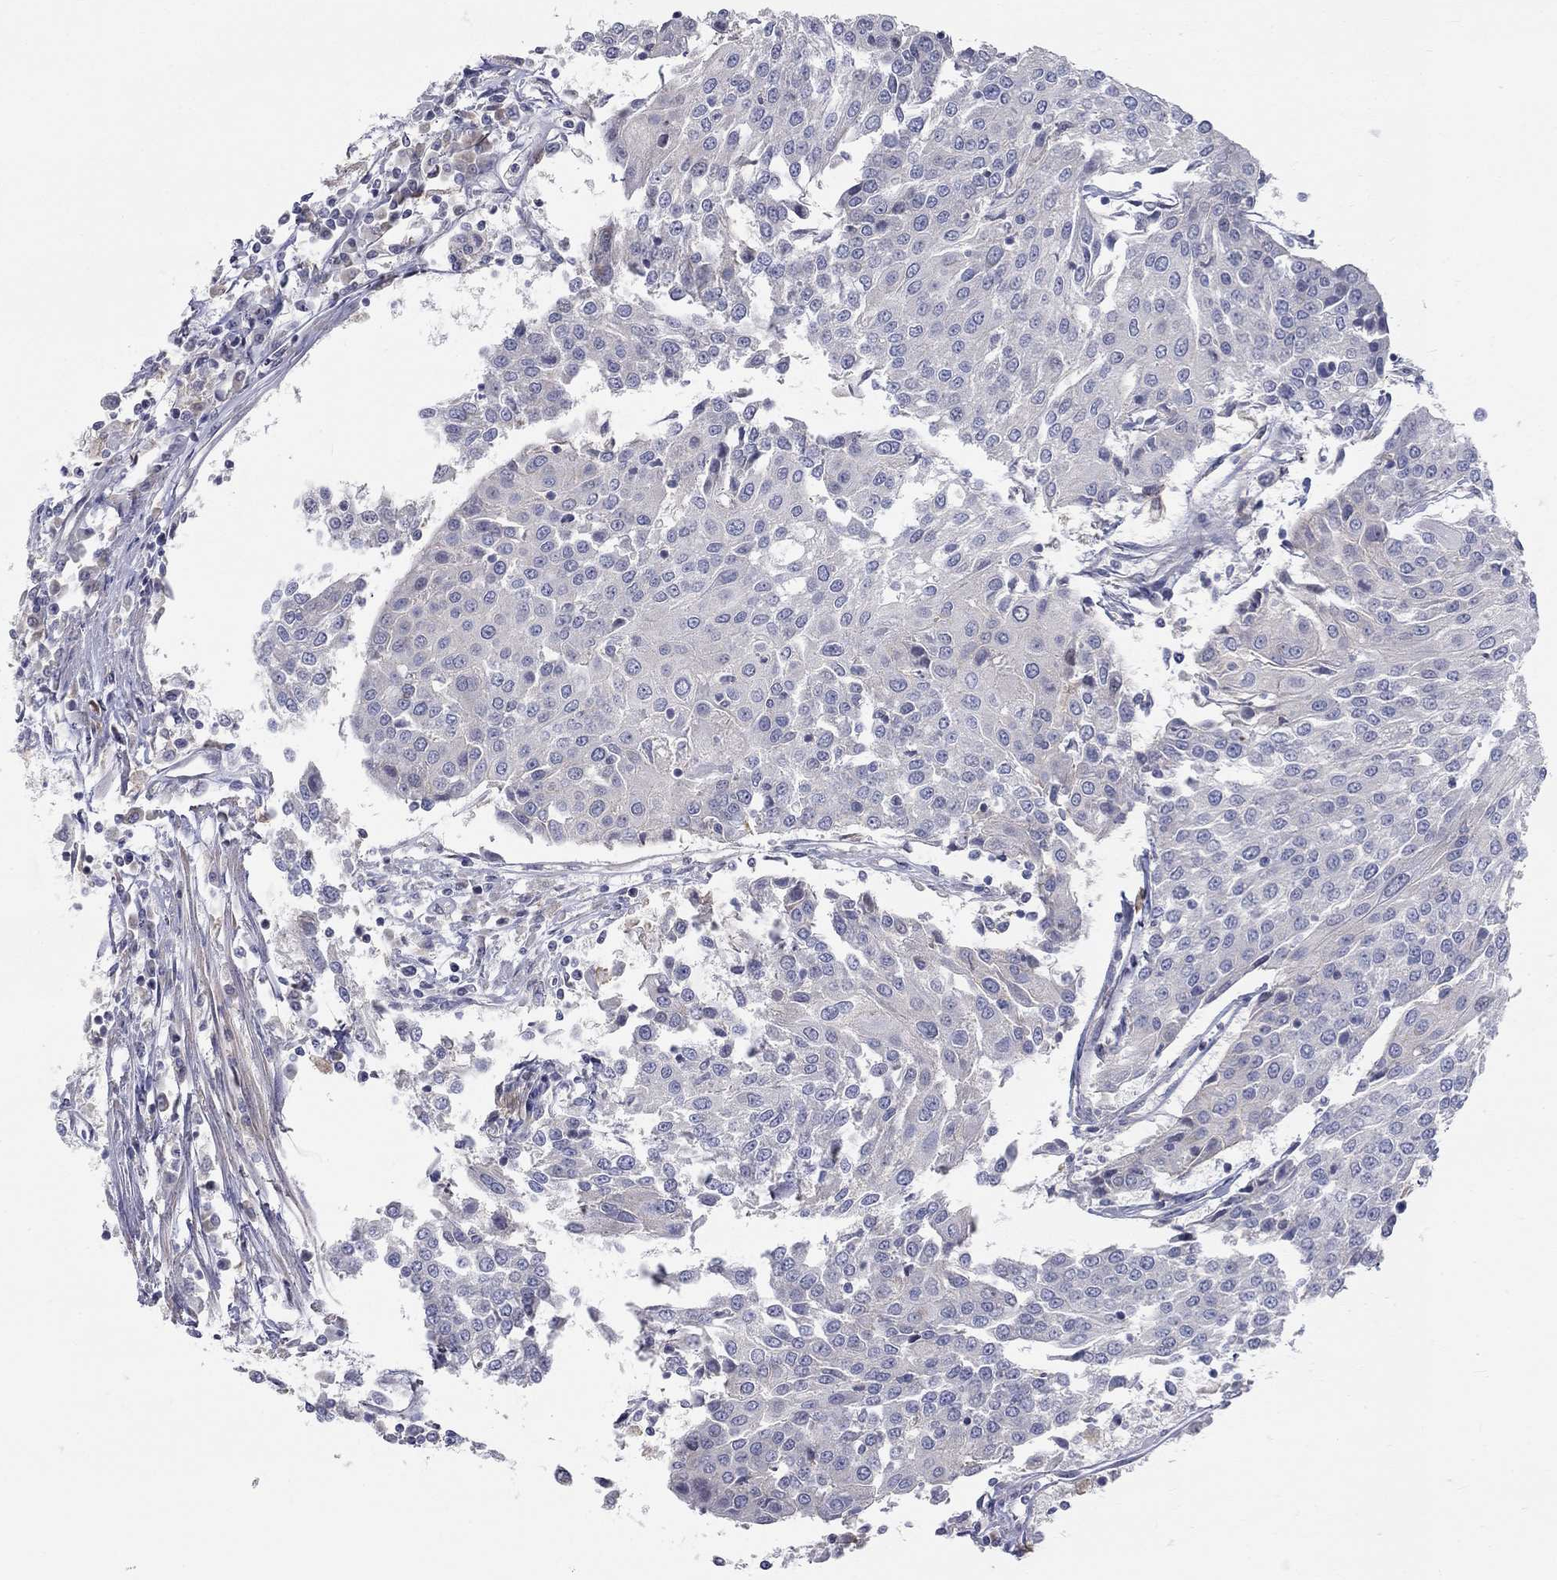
{"staining": {"intensity": "negative", "quantity": "none", "location": "none"}, "tissue": "urothelial cancer", "cell_type": "Tumor cells", "image_type": "cancer", "snomed": [{"axis": "morphology", "description": "Urothelial carcinoma, High grade"}, {"axis": "topography", "description": "Urinary bladder"}], "caption": "Urothelial carcinoma (high-grade) stained for a protein using IHC shows no positivity tumor cells.", "gene": "PCDHGA10", "patient": {"sex": "female", "age": 85}}